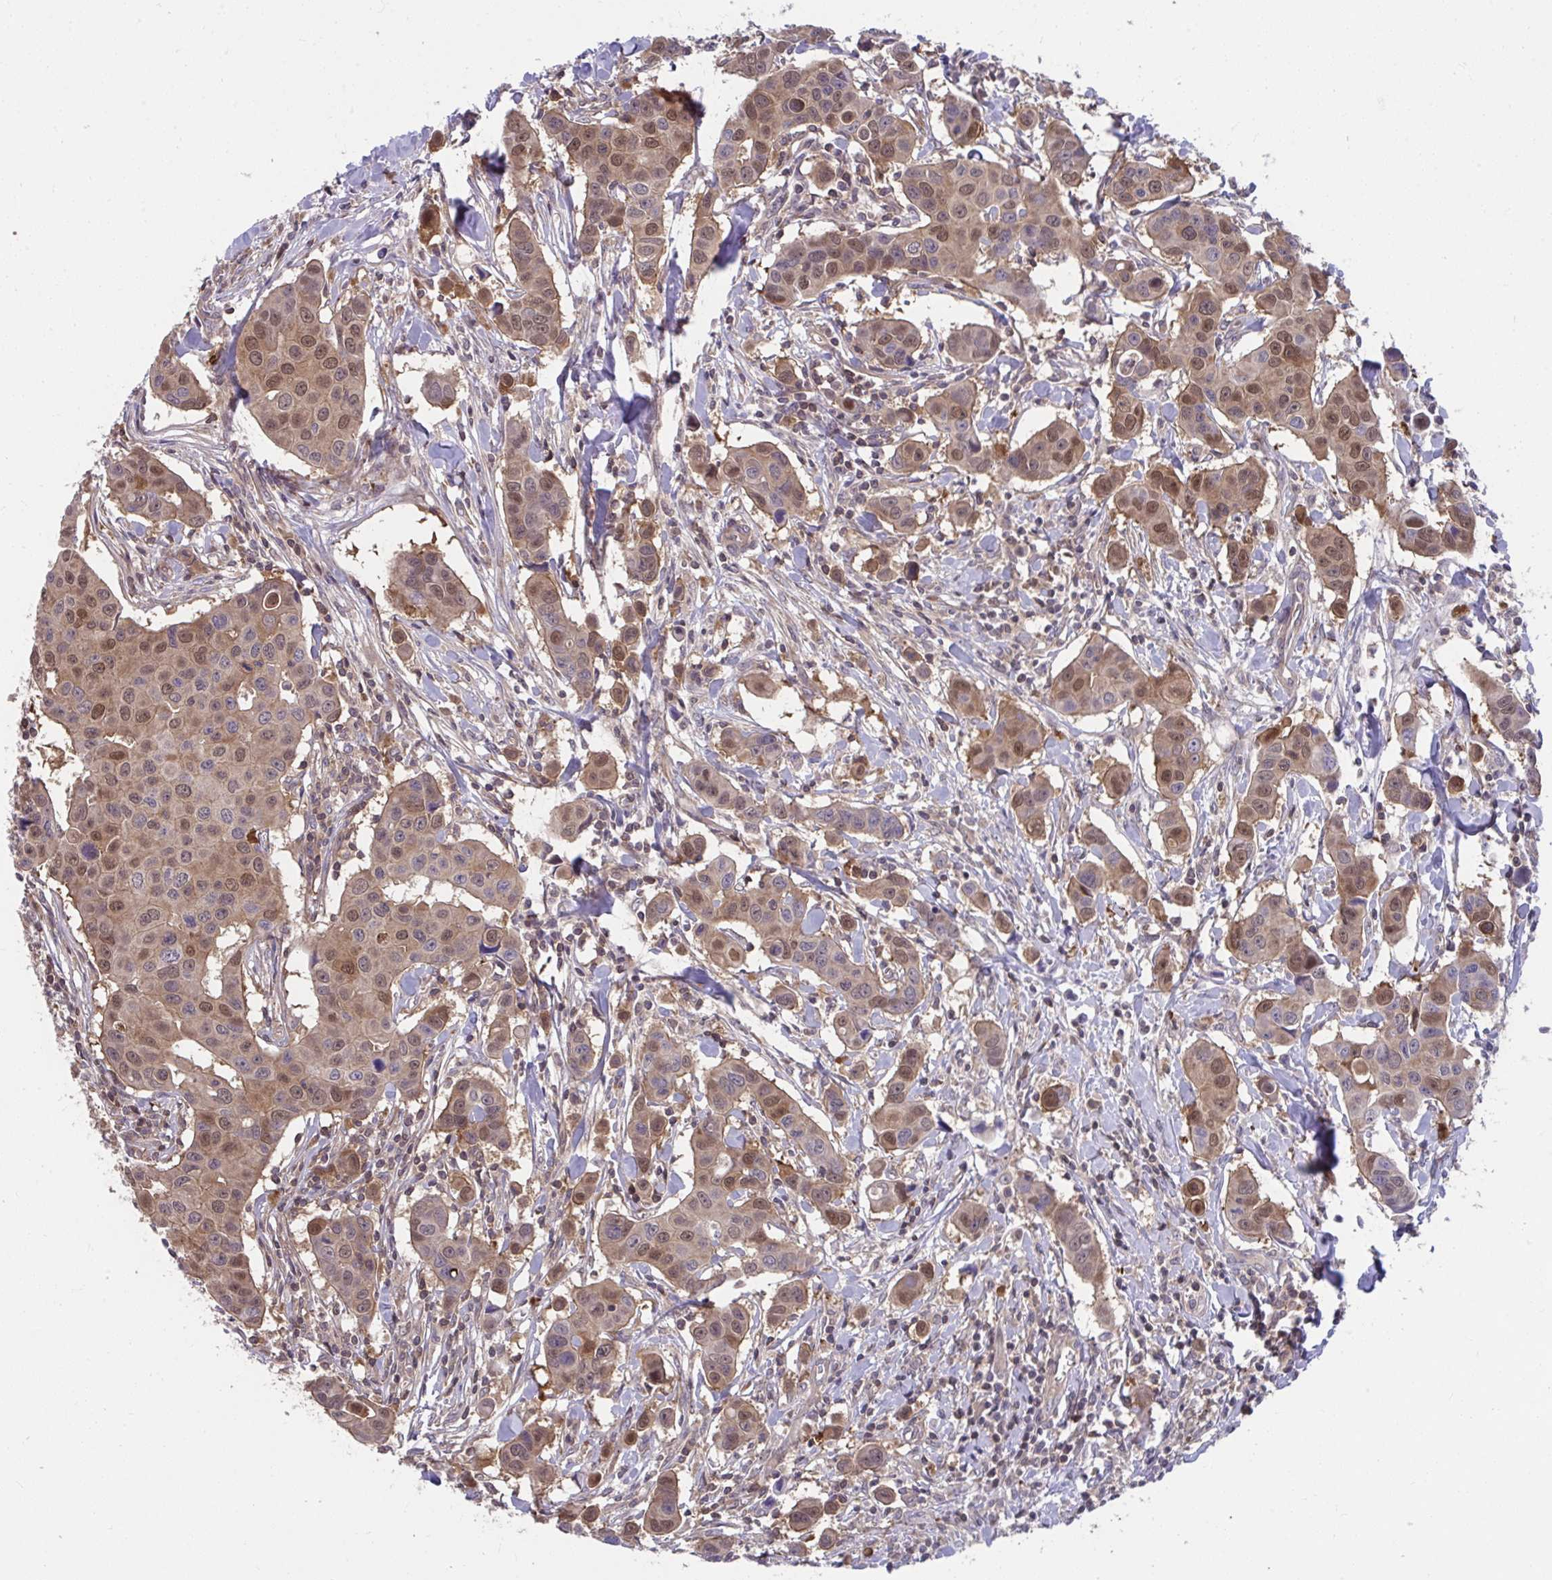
{"staining": {"intensity": "moderate", "quantity": ">75%", "location": "cytoplasmic/membranous,nuclear"}, "tissue": "breast cancer", "cell_type": "Tumor cells", "image_type": "cancer", "snomed": [{"axis": "morphology", "description": "Duct carcinoma"}, {"axis": "topography", "description": "Breast"}], "caption": "Immunohistochemical staining of human breast cancer exhibits moderate cytoplasmic/membranous and nuclear protein positivity in approximately >75% of tumor cells.", "gene": "PCDHB7", "patient": {"sex": "female", "age": 24}}